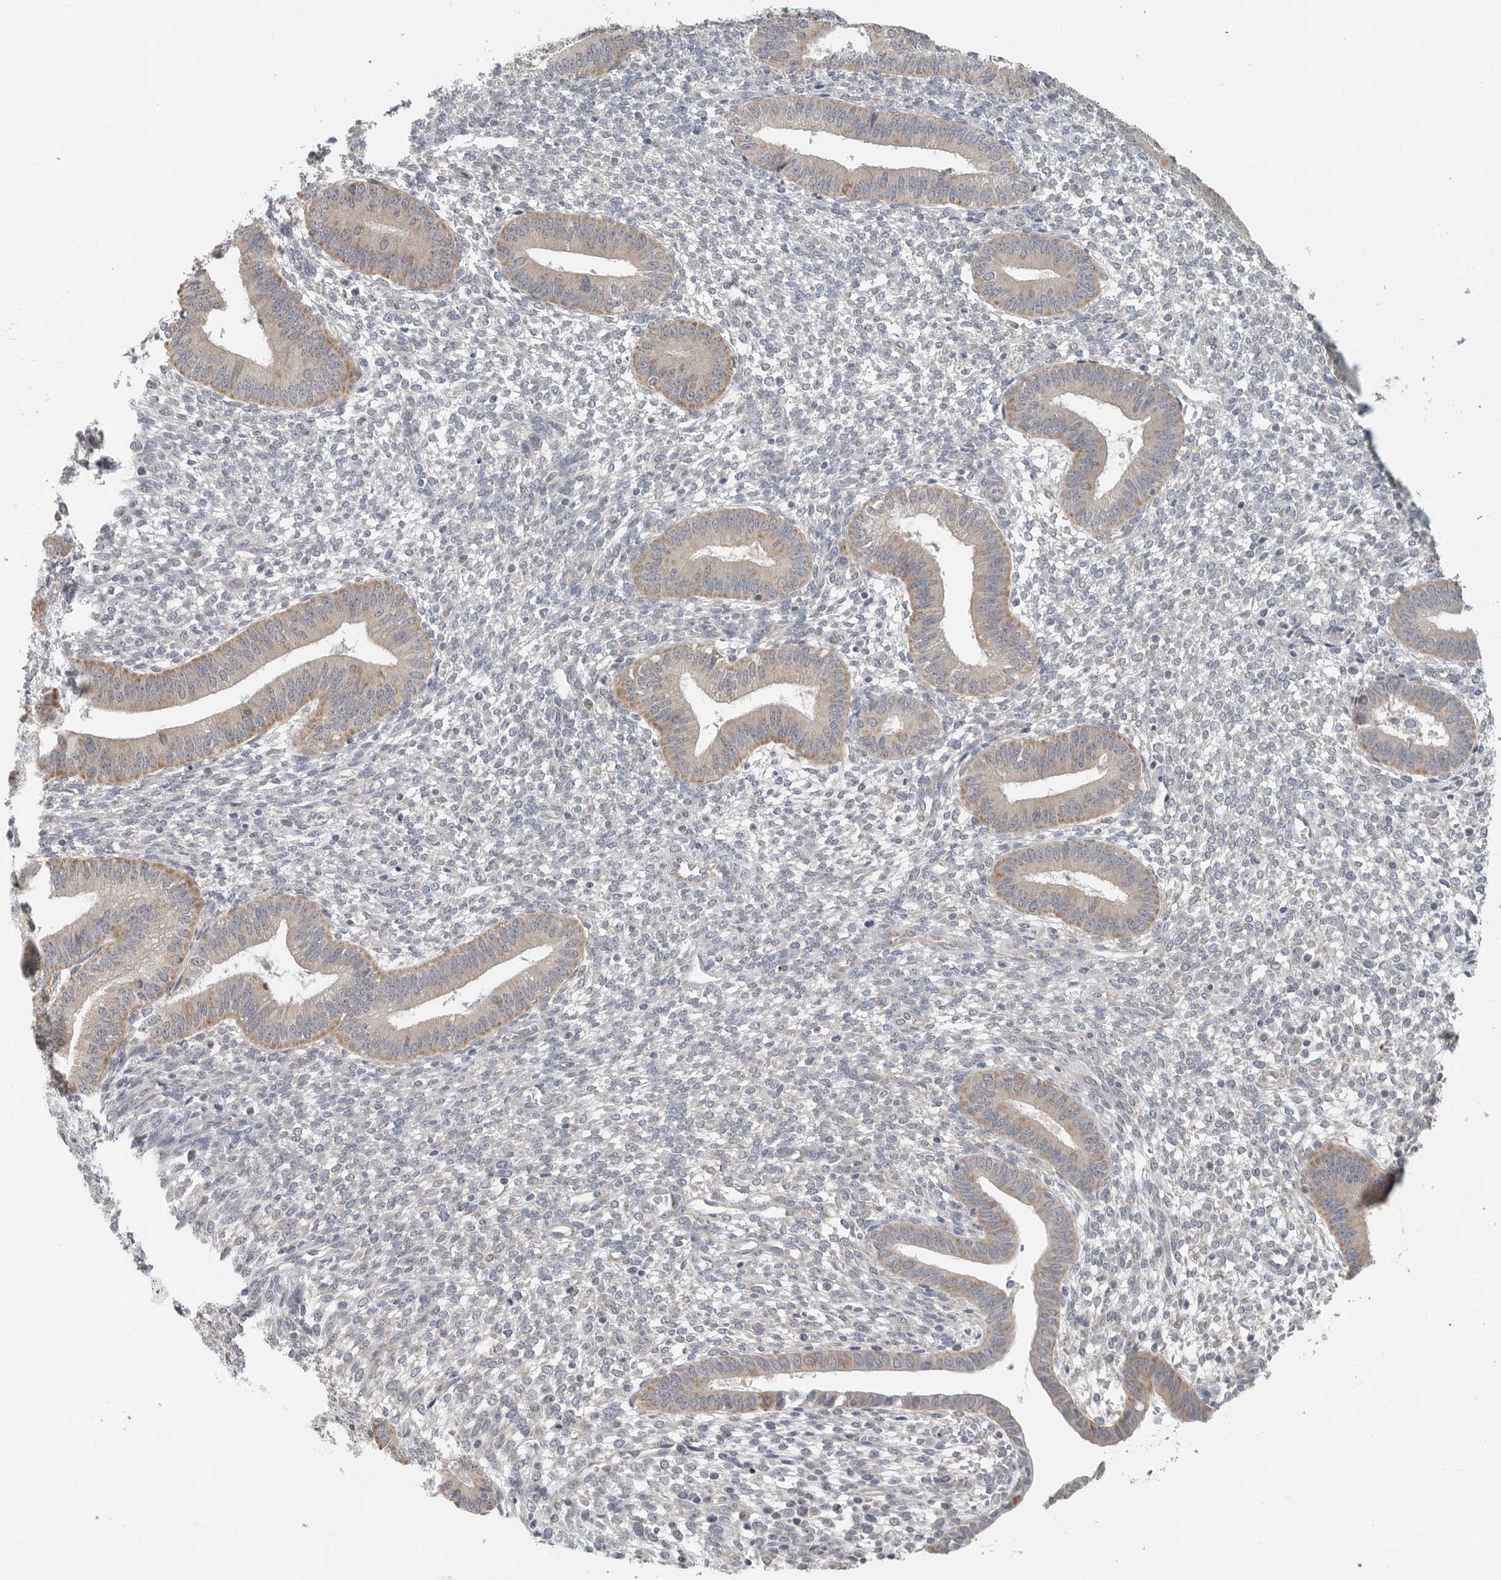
{"staining": {"intensity": "negative", "quantity": "none", "location": "none"}, "tissue": "endometrium", "cell_type": "Cells in endometrial stroma", "image_type": "normal", "snomed": [{"axis": "morphology", "description": "Normal tissue, NOS"}, {"axis": "topography", "description": "Endometrium"}], "caption": "Immunohistochemical staining of normal human endometrium reveals no significant staining in cells in endometrial stroma.", "gene": "IL12RB2", "patient": {"sex": "female", "age": 46}}